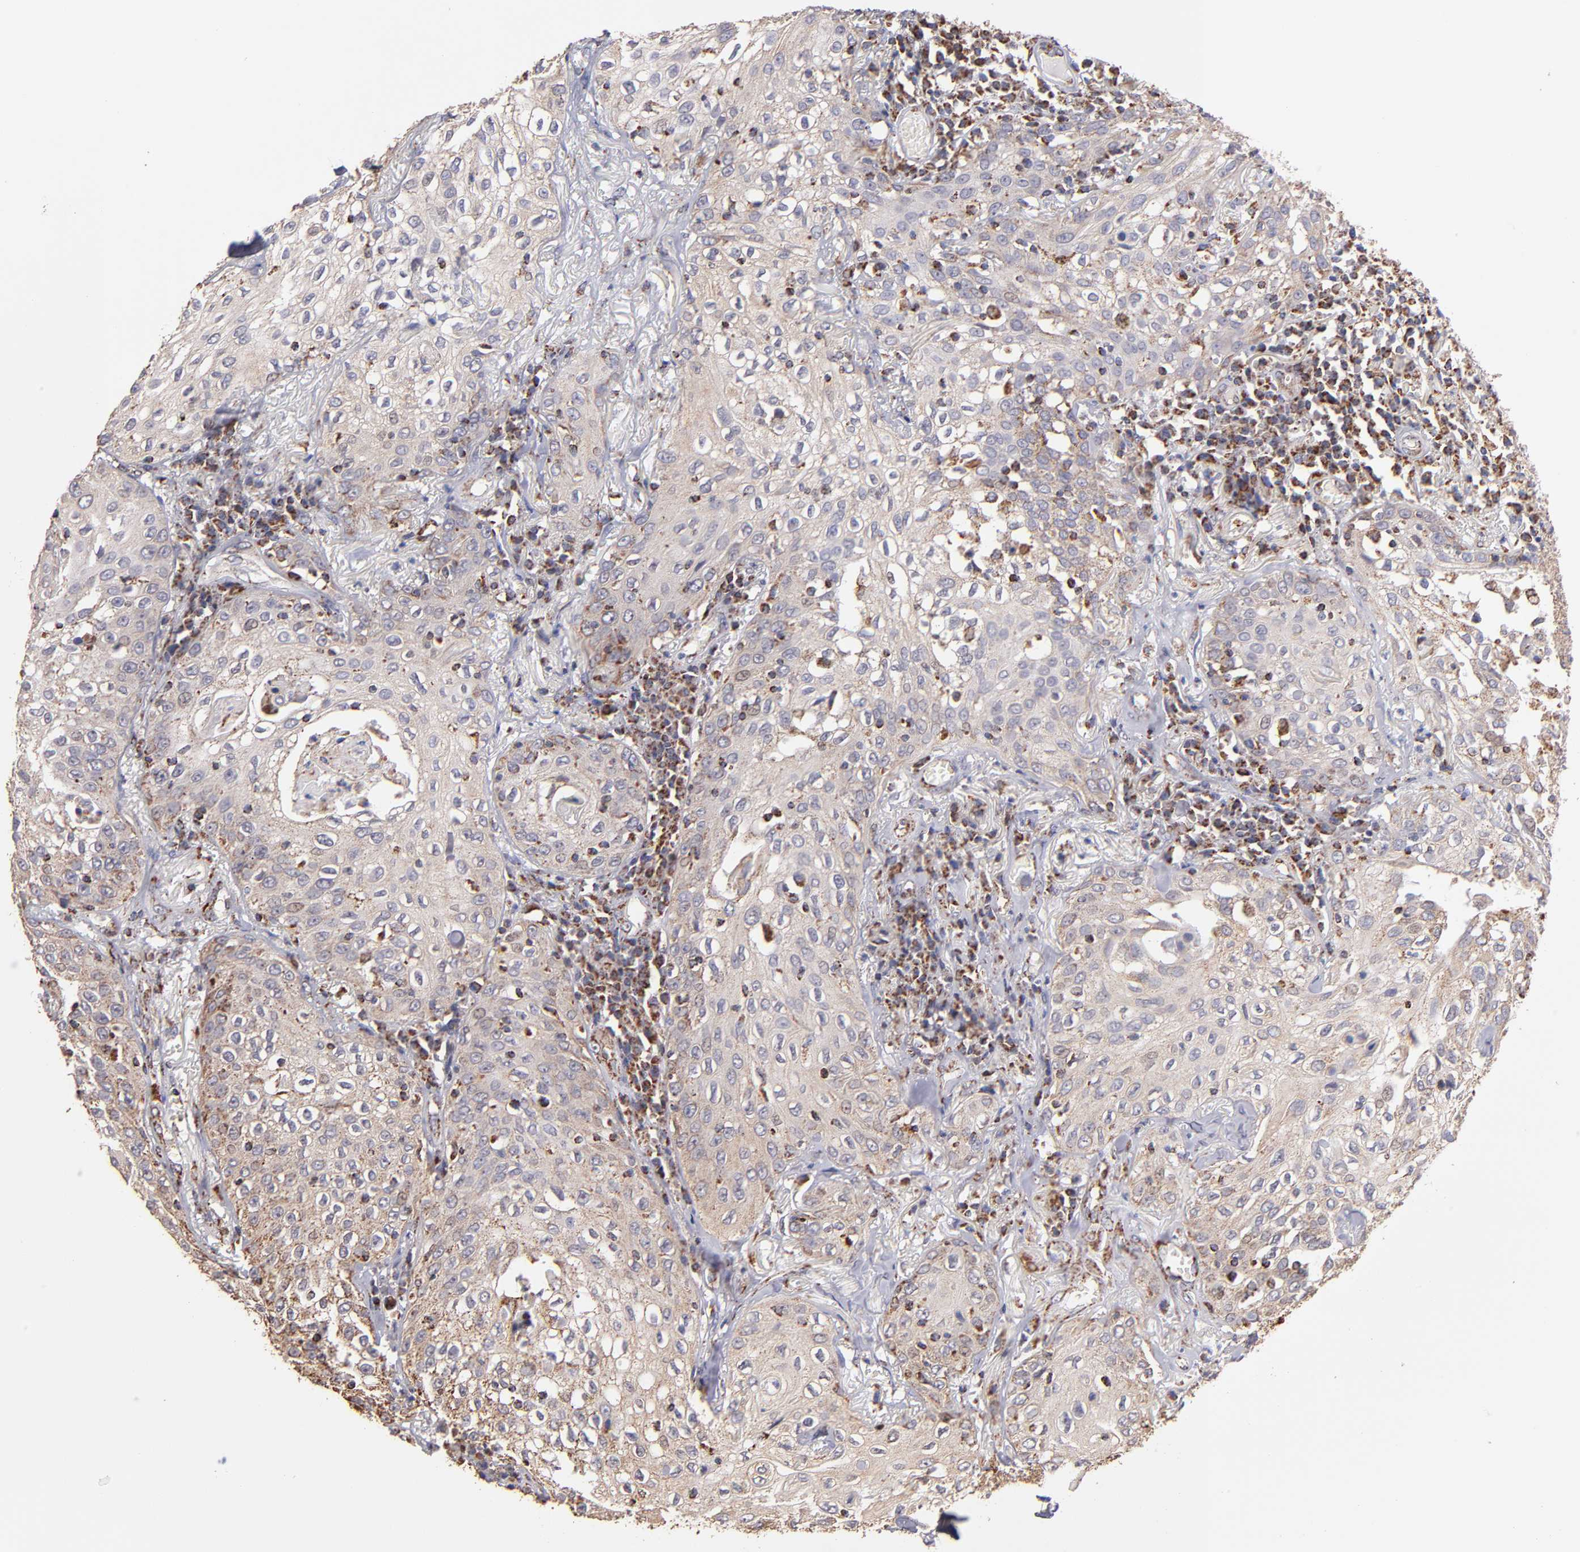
{"staining": {"intensity": "moderate", "quantity": "<25%", "location": "cytoplasmic/membranous"}, "tissue": "skin cancer", "cell_type": "Tumor cells", "image_type": "cancer", "snomed": [{"axis": "morphology", "description": "Squamous cell carcinoma, NOS"}, {"axis": "topography", "description": "Skin"}], "caption": "Immunohistochemical staining of human squamous cell carcinoma (skin) exhibits low levels of moderate cytoplasmic/membranous staining in approximately <25% of tumor cells.", "gene": "DLST", "patient": {"sex": "male", "age": 65}}